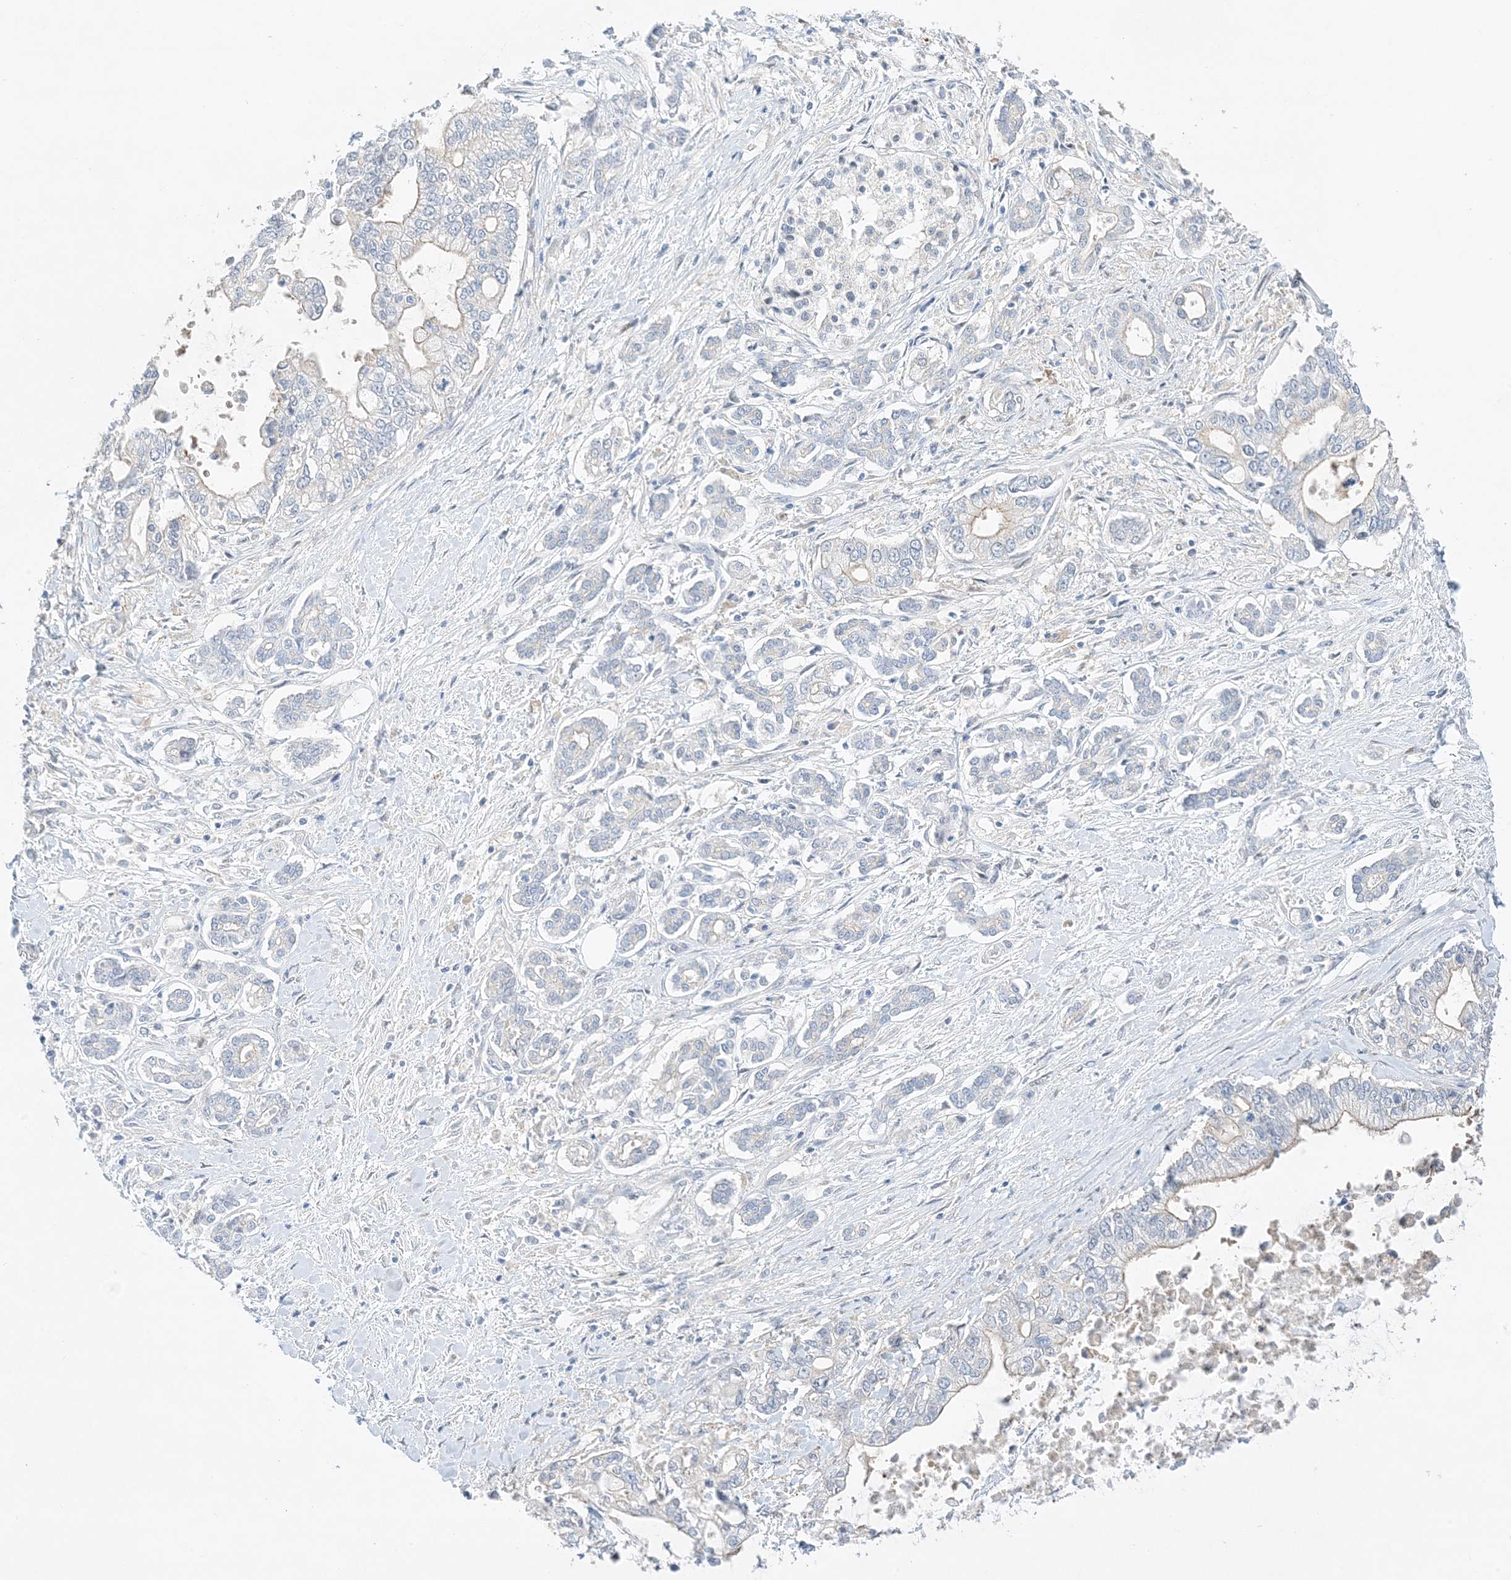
{"staining": {"intensity": "negative", "quantity": "none", "location": "none"}, "tissue": "pancreatic cancer", "cell_type": "Tumor cells", "image_type": "cancer", "snomed": [{"axis": "morphology", "description": "Adenocarcinoma, NOS"}, {"axis": "topography", "description": "Pancreas"}], "caption": "Immunohistochemical staining of human adenocarcinoma (pancreatic) displays no significant expression in tumor cells.", "gene": "KIFBP", "patient": {"sex": "male", "age": 69}}